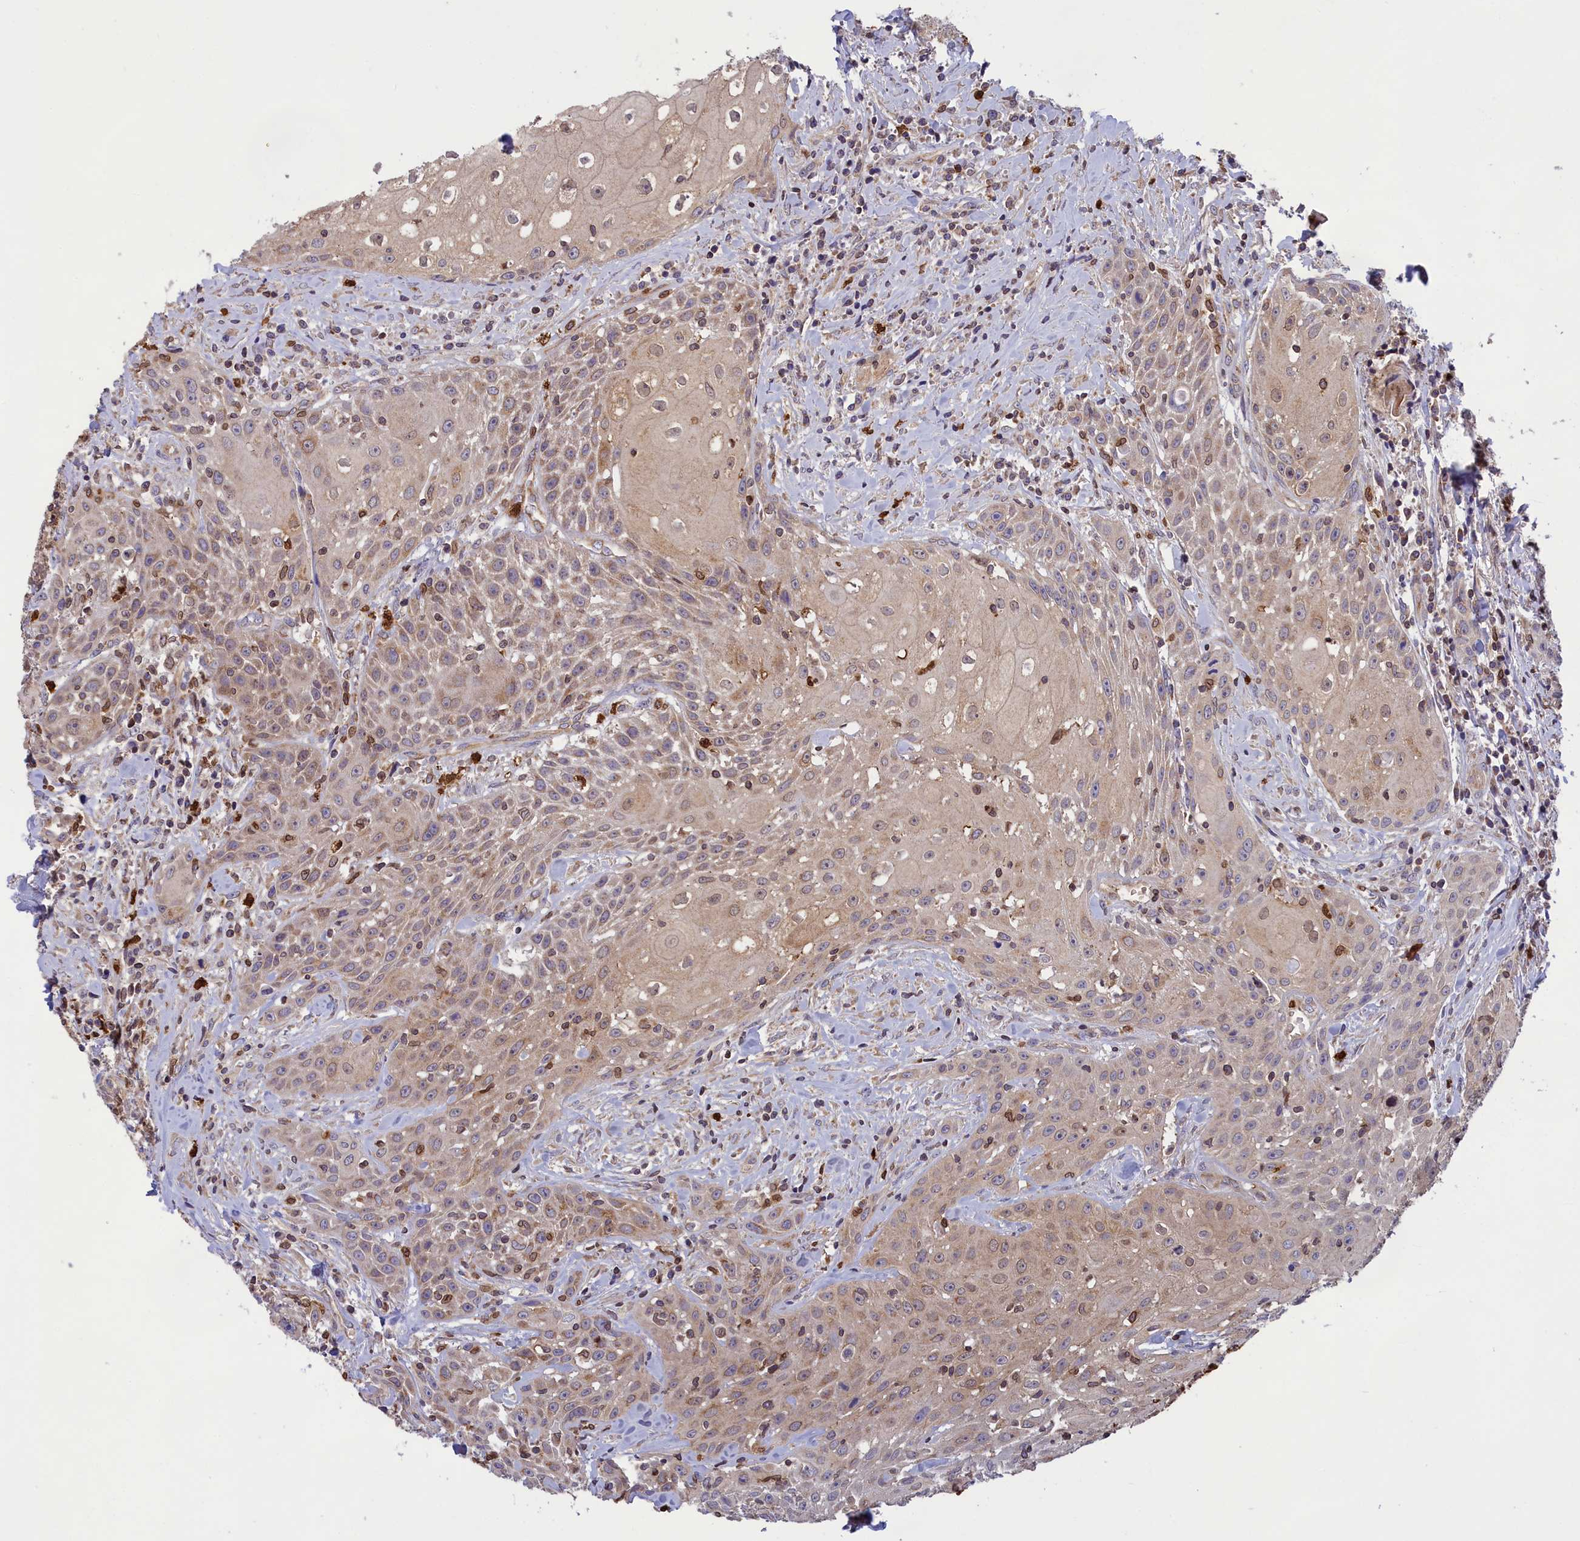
{"staining": {"intensity": "weak", "quantity": ">75%", "location": "cytoplasmic/membranous"}, "tissue": "head and neck cancer", "cell_type": "Tumor cells", "image_type": "cancer", "snomed": [{"axis": "morphology", "description": "Squamous cell carcinoma, NOS"}, {"axis": "topography", "description": "Oral tissue"}, {"axis": "topography", "description": "Head-Neck"}], "caption": "A low amount of weak cytoplasmic/membranous positivity is identified in approximately >75% of tumor cells in head and neck squamous cell carcinoma tissue.", "gene": "PKHD1L1", "patient": {"sex": "female", "age": 82}}